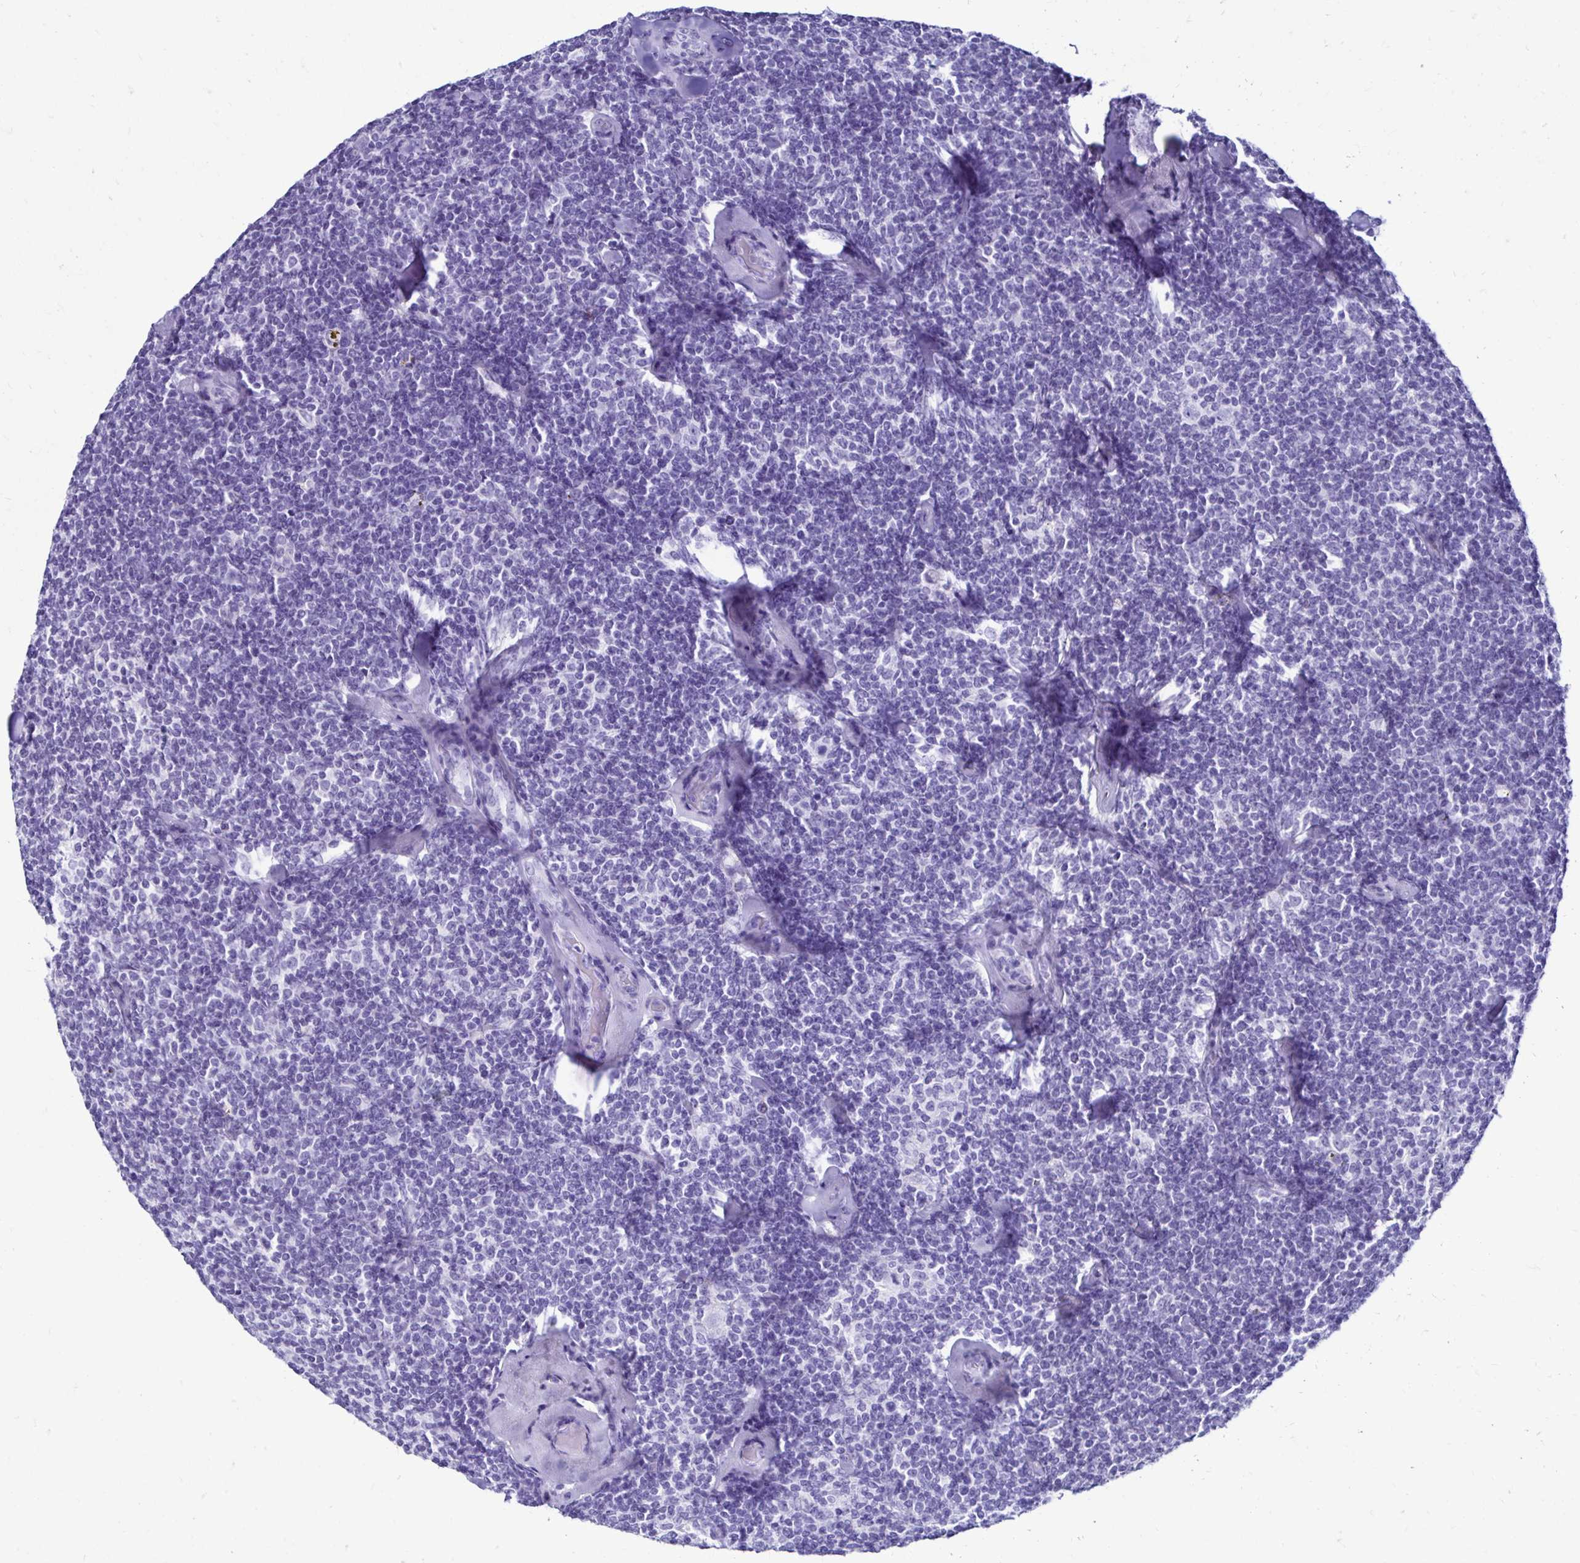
{"staining": {"intensity": "negative", "quantity": "none", "location": "none"}, "tissue": "lymphoma", "cell_type": "Tumor cells", "image_type": "cancer", "snomed": [{"axis": "morphology", "description": "Malignant lymphoma, non-Hodgkin's type, Low grade"}, {"axis": "topography", "description": "Lymph node"}], "caption": "Immunohistochemistry of lymphoma demonstrates no staining in tumor cells.", "gene": "CST5", "patient": {"sex": "female", "age": 56}}